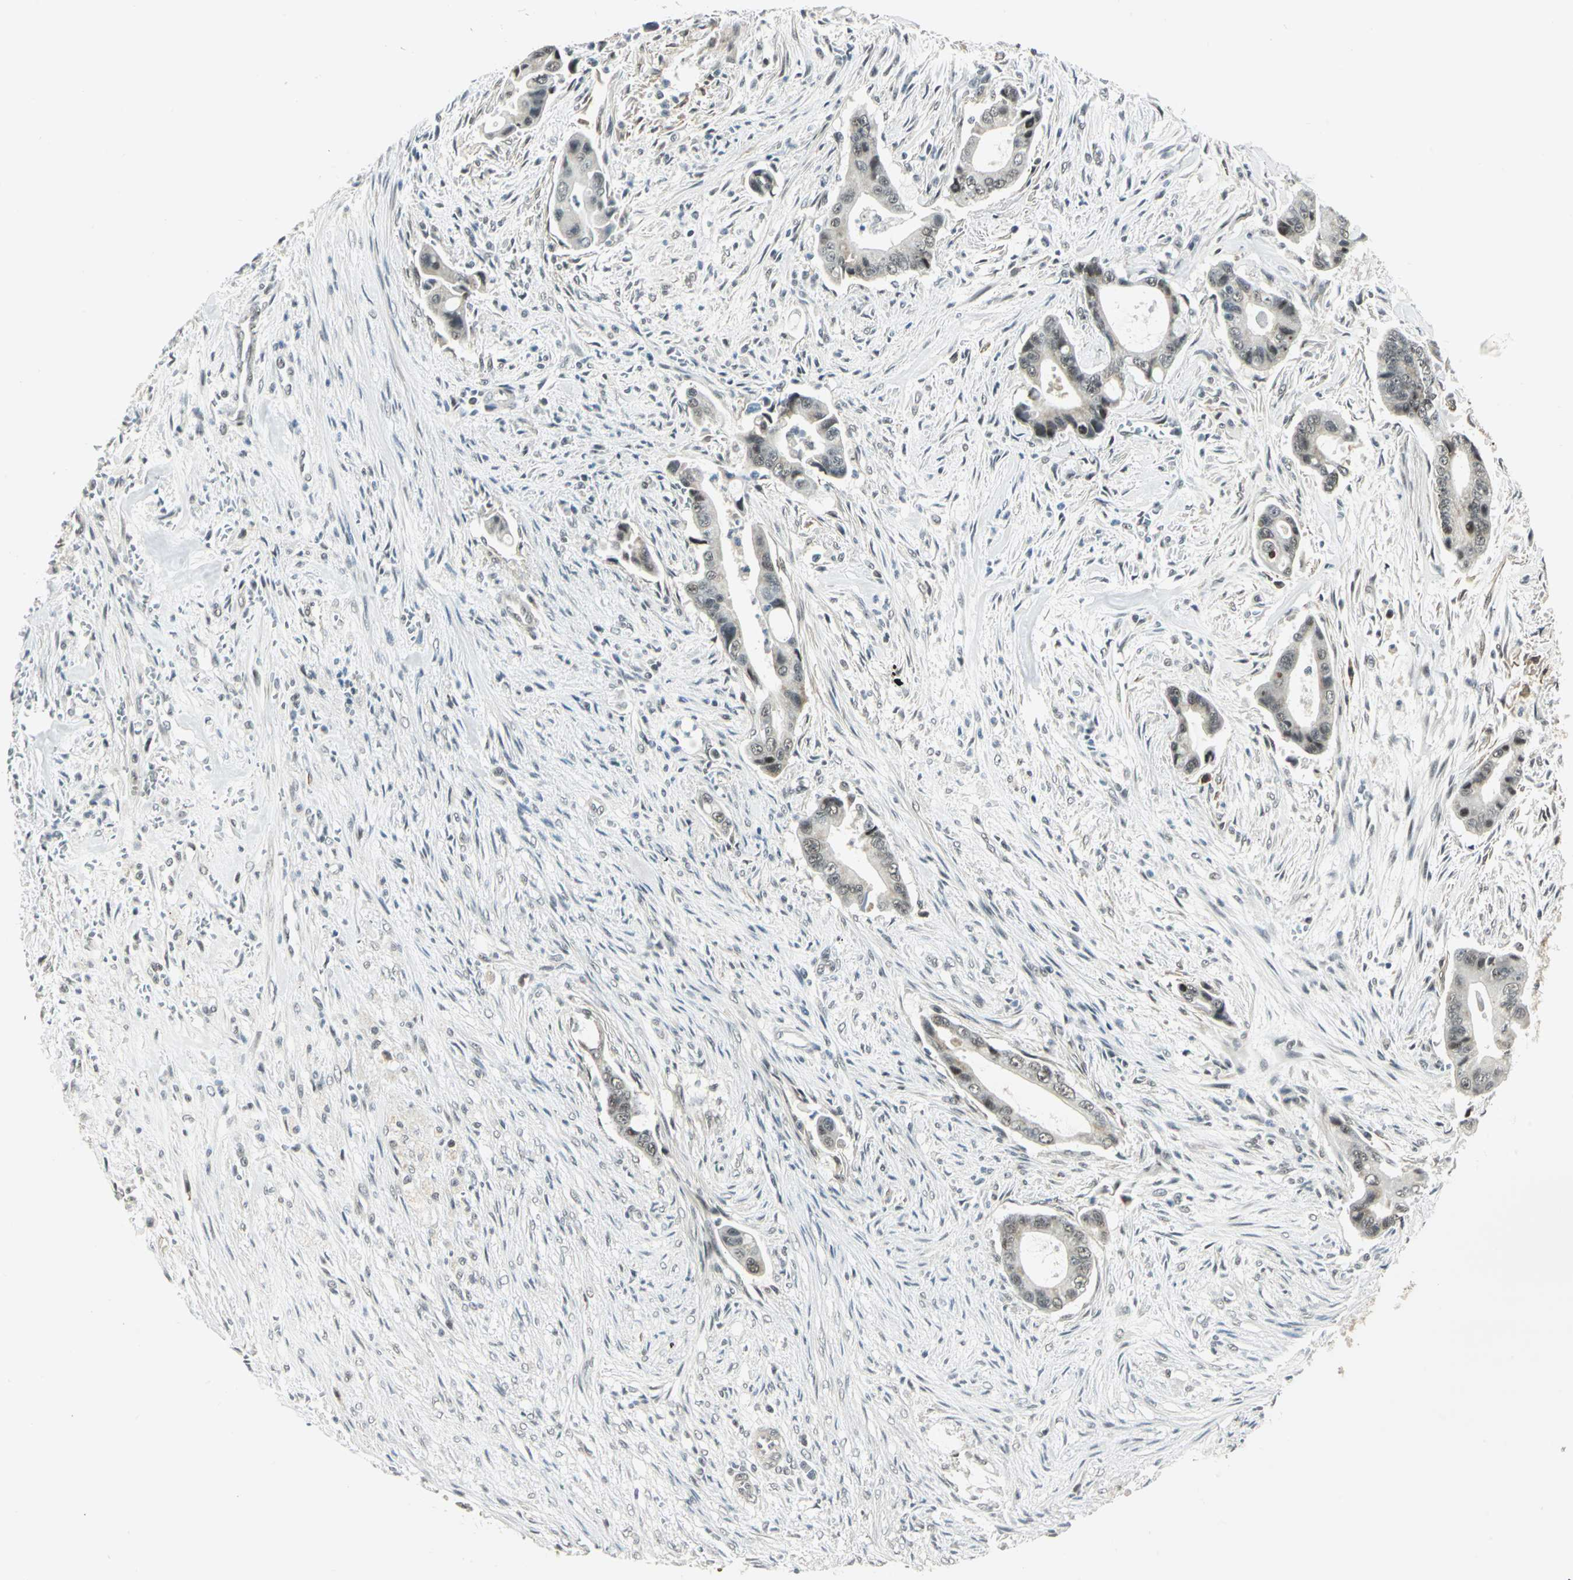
{"staining": {"intensity": "weak", "quantity": "25%-75%", "location": "cytoplasmic/membranous,nuclear"}, "tissue": "liver cancer", "cell_type": "Tumor cells", "image_type": "cancer", "snomed": [{"axis": "morphology", "description": "Cholangiocarcinoma"}, {"axis": "topography", "description": "Liver"}], "caption": "There is low levels of weak cytoplasmic/membranous and nuclear expression in tumor cells of liver cancer (cholangiocarcinoma), as demonstrated by immunohistochemical staining (brown color).", "gene": "MTA1", "patient": {"sex": "female", "age": 55}}